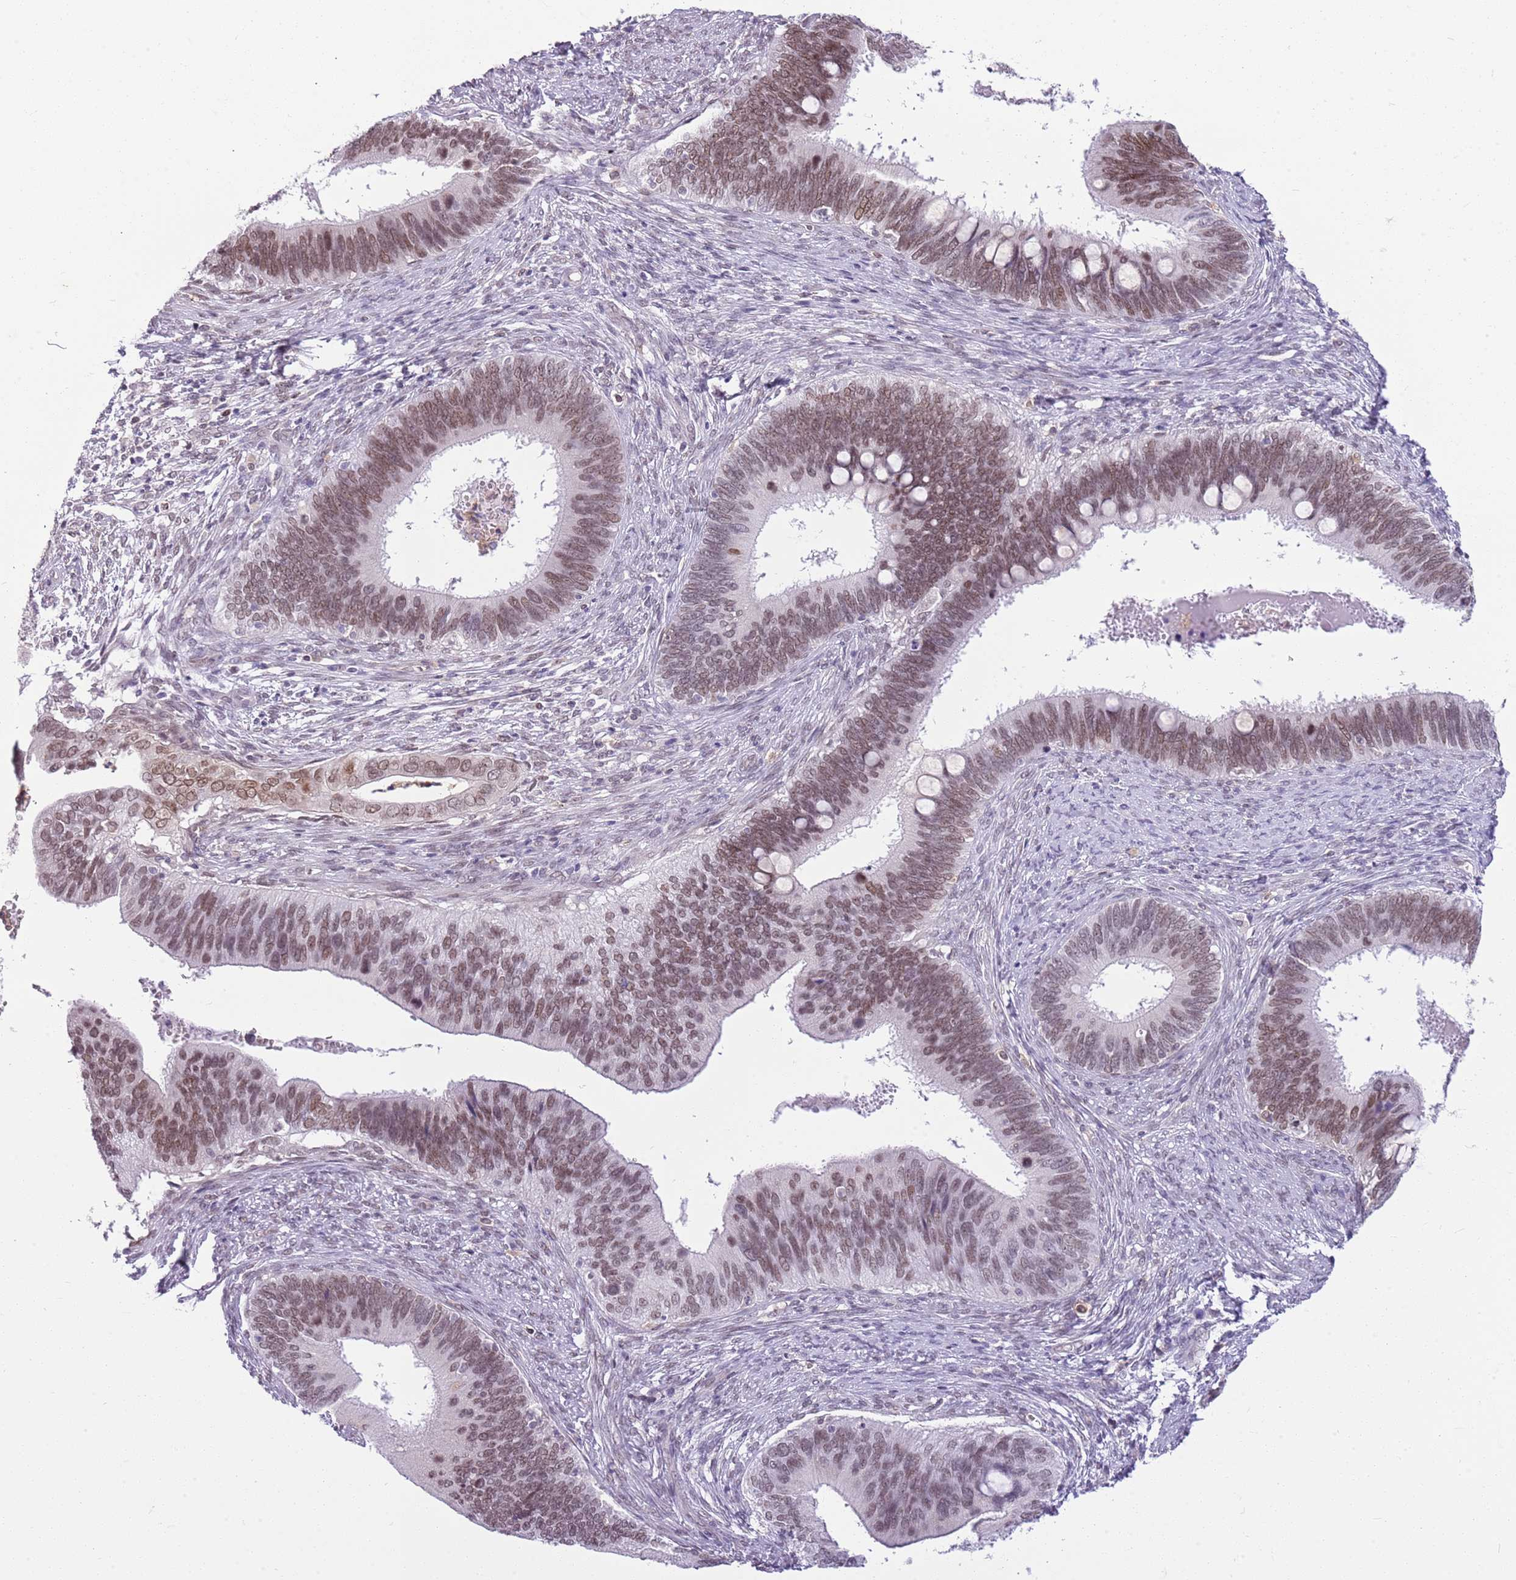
{"staining": {"intensity": "moderate", "quantity": ">75%", "location": "nuclear"}, "tissue": "cervical cancer", "cell_type": "Tumor cells", "image_type": "cancer", "snomed": [{"axis": "morphology", "description": "Adenocarcinoma, NOS"}, {"axis": "topography", "description": "Cervix"}], "caption": "Immunohistochemical staining of human cervical cancer (adenocarcinoma) exhibits medium levels of moderate nuclear expression in about >75% of tumor cells. (DAB IHC, brown staining for protein, blue staining for nuclei).", "gene": "DHX32", "patient": {"sex": "female", "age": 42}}